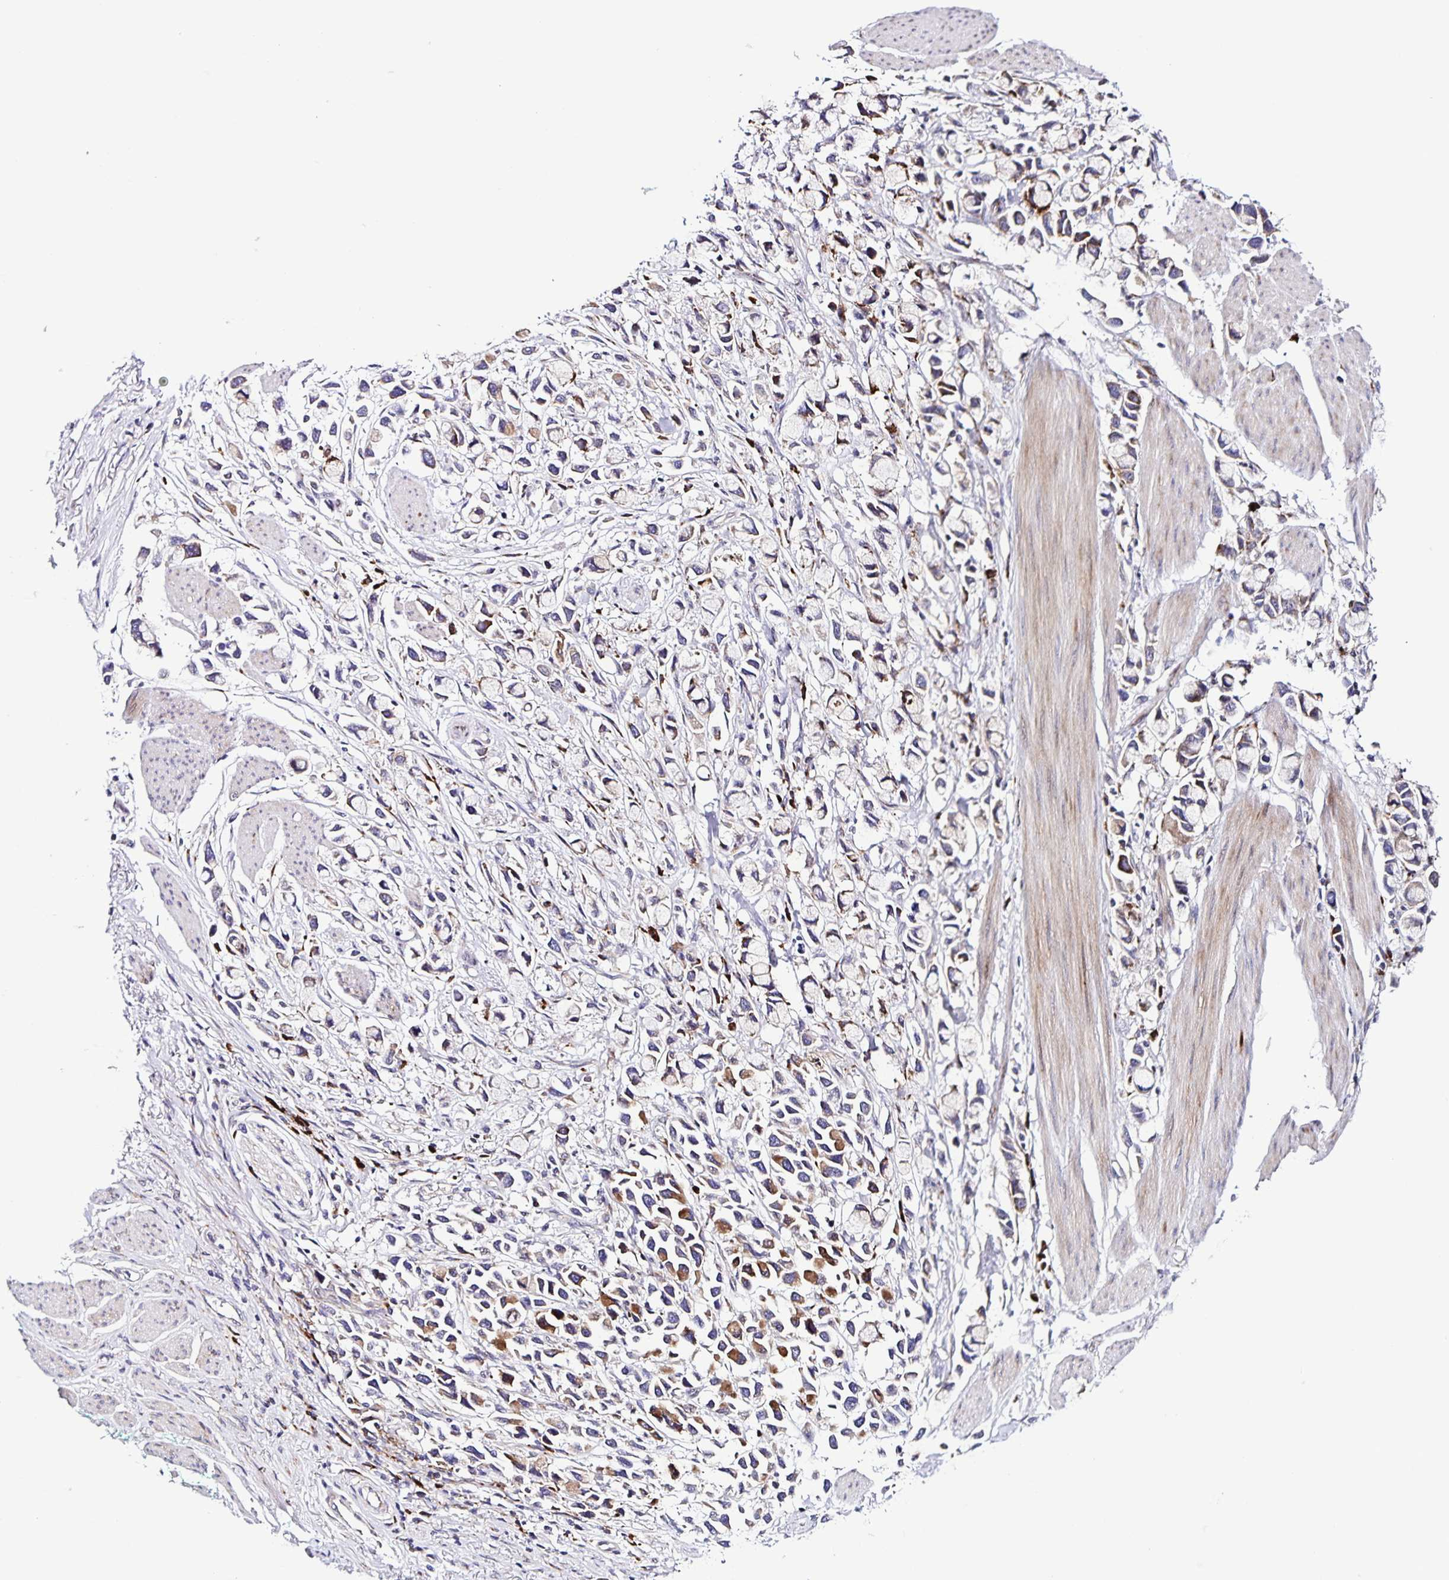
{"staining": {"intensity": "moderate", "quantity": "25%-75%", "location": "cytoplasmic/membranous"}, "tissue": "stomach cancer", "cell_type": "Tumor cells", "image_type": "cancer", "snomed": [{"axis": "morphology", "description": "Adenocarcinoma, NOS"}, {"axis": "topography", "description": "Stomach"}], "caption": "Moderate cytoplasmic/membranous protein expression is seen in approximately 25%-75% of tumor cells in stomach cancer.", "gene": "OSBPL5", "patient": {"sex": "female", "age": 81}}